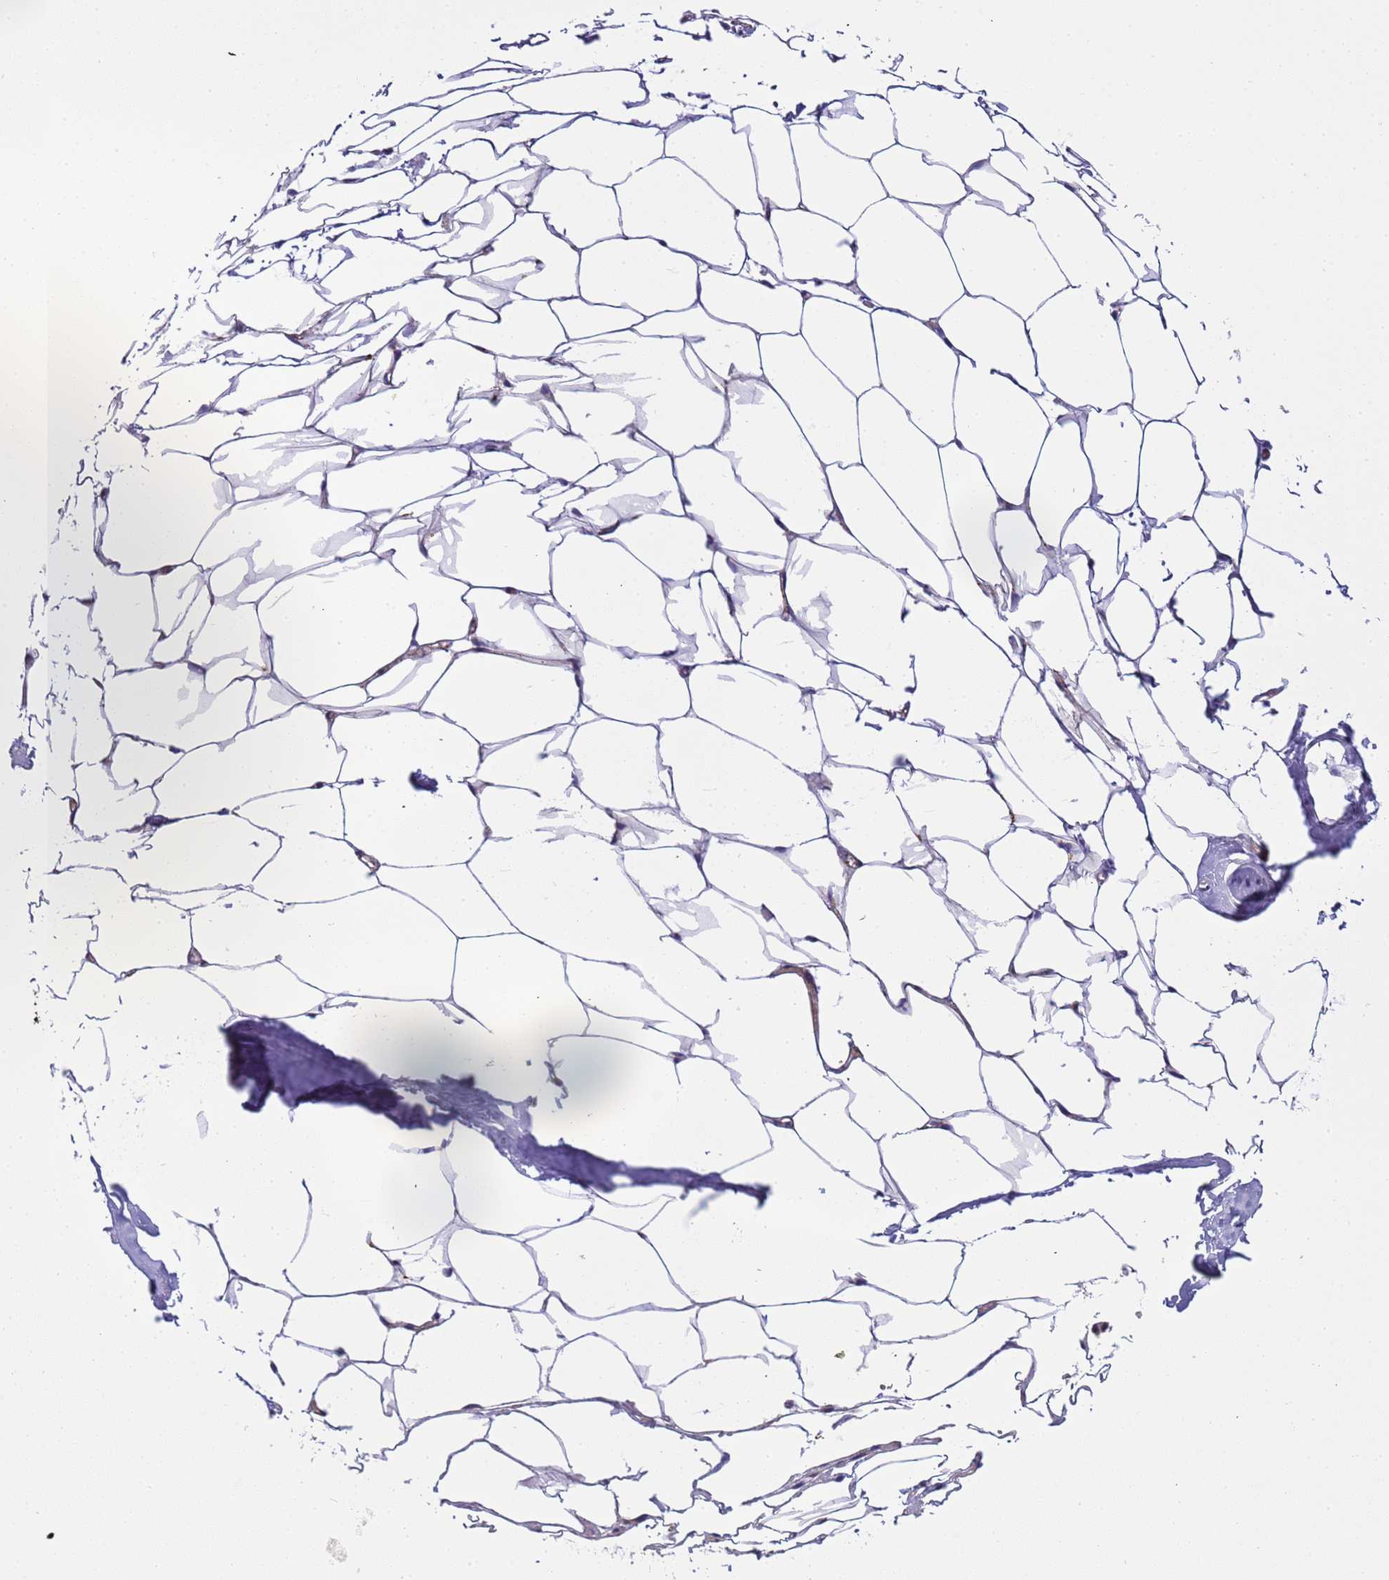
{"staining": {"intensity": "weak", "quantity": "25%-75%", "location": "nuclear"}, "tissue": "adipose tissue", "cell_type": "Adipocytes", "image_type": "normal", "snomed": [{"axis": "morphology", "description": "Normal tissue, NOS"}, {"axis": "morphology", "description": "Adenocarcinoma, Low grade"}, {"axis": "topography", "description": "Prostate"}, {"axis": "topography", "description": "Peripheral nerve tissue"}], "caption": "Brown immunohistochemical staining in normal human adipose tissue exhibits weak nuclear positivity in approximately 25%-75% of adipocytes.", "gene": "EMC2", "patient": {"sex": "male", "age": 63}}